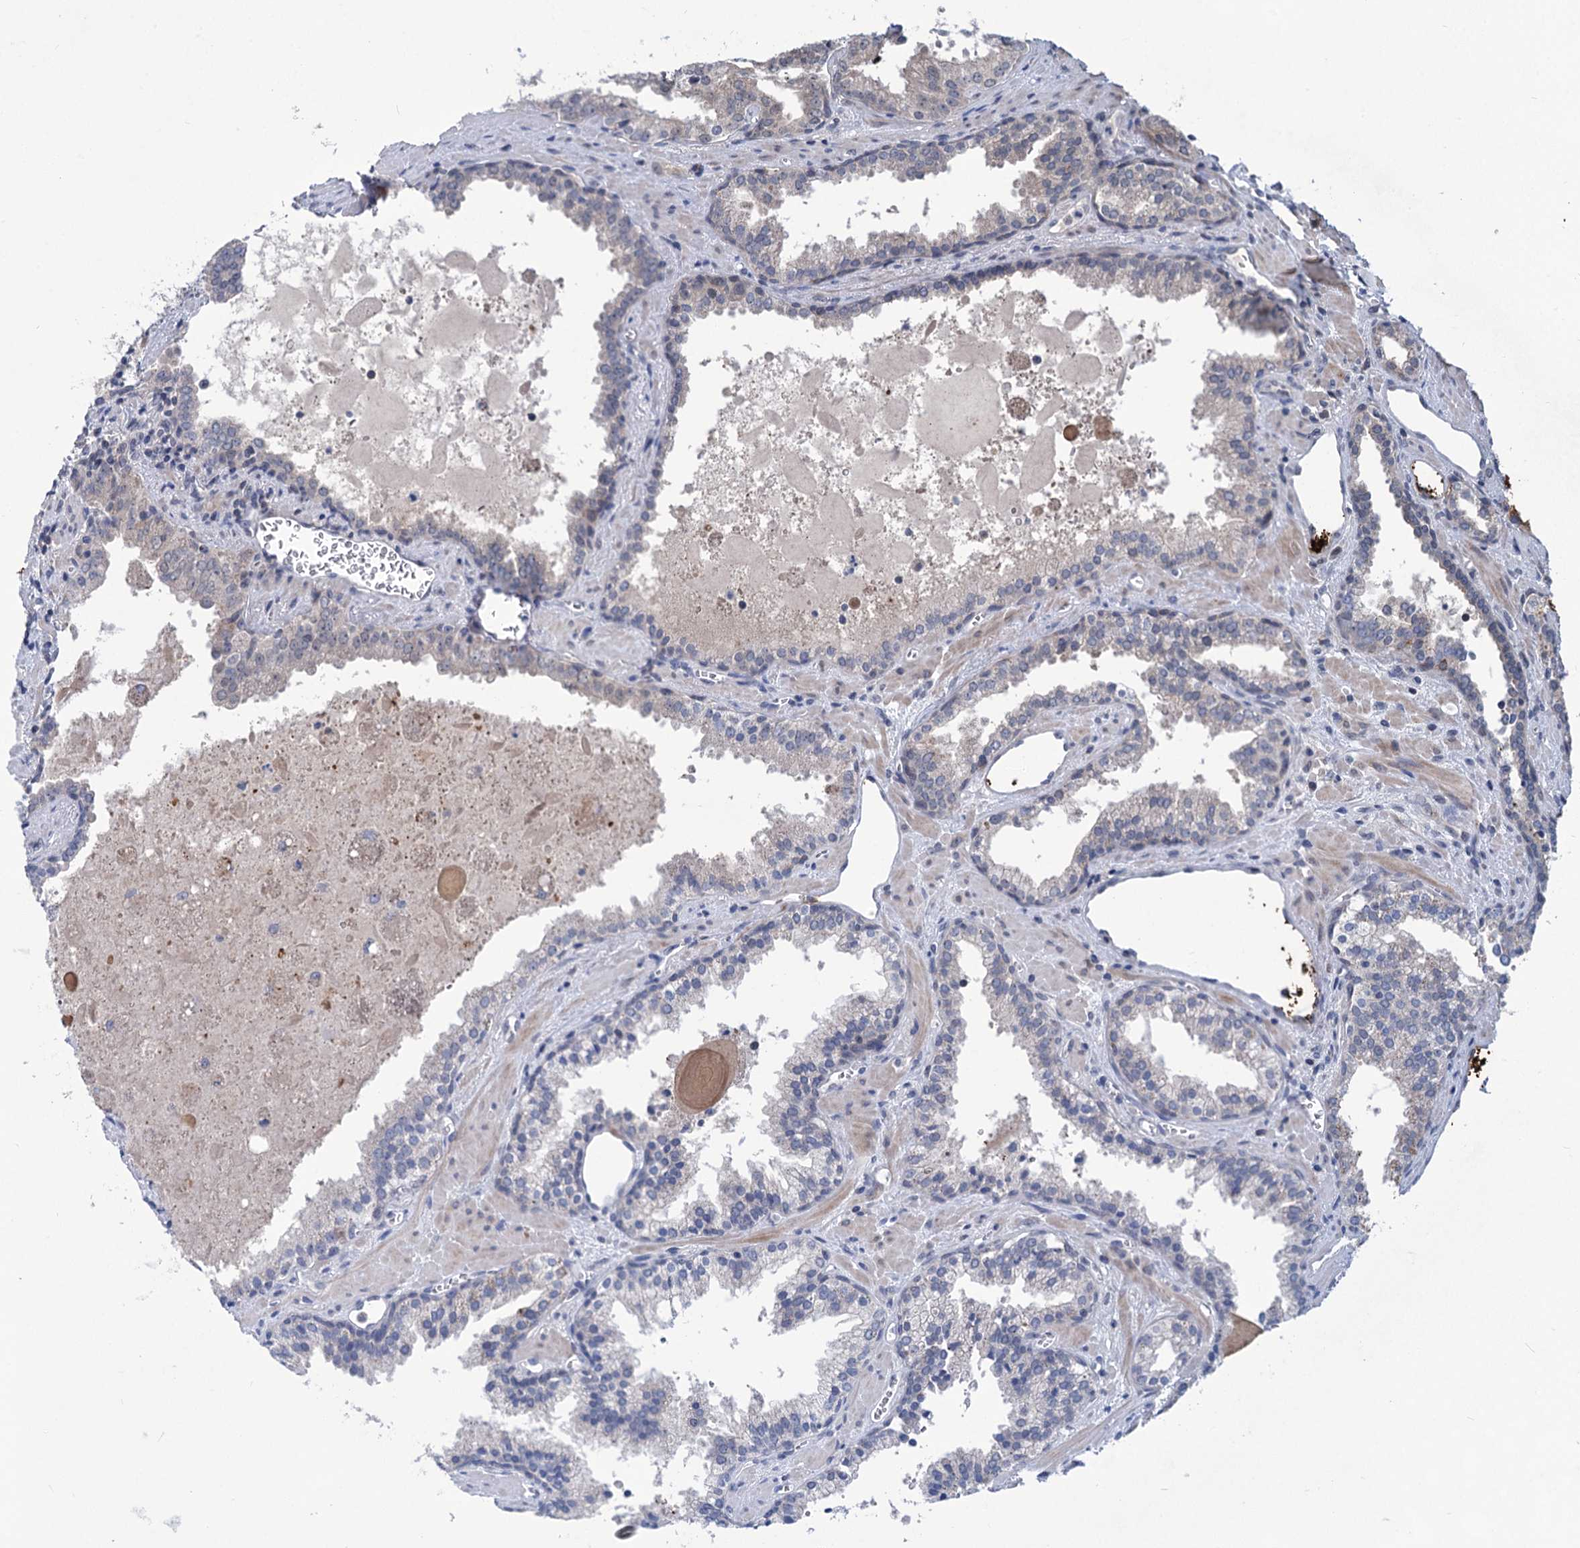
{"staining": {"intensity": "negative", "quantity": "none", "location": "none"}, "tissue": "prostate cancer", "cell_type": "Tumor cells", "image_type": "cancer", "snomed": [{"axis": "morphology", "description": "Adenocarcinoma, High grade"}, {"axis": "topography", "description": "Prostate"}], "caption": "This micrograph is of prostate cancer stained with immunohistochemistry (IHC) to label a protein in brown with the nuclei are counter-stained blue. There is no expression in tumor cells.", "gene": "TTC17", "patient": {"sex": "male", "age": 68}}